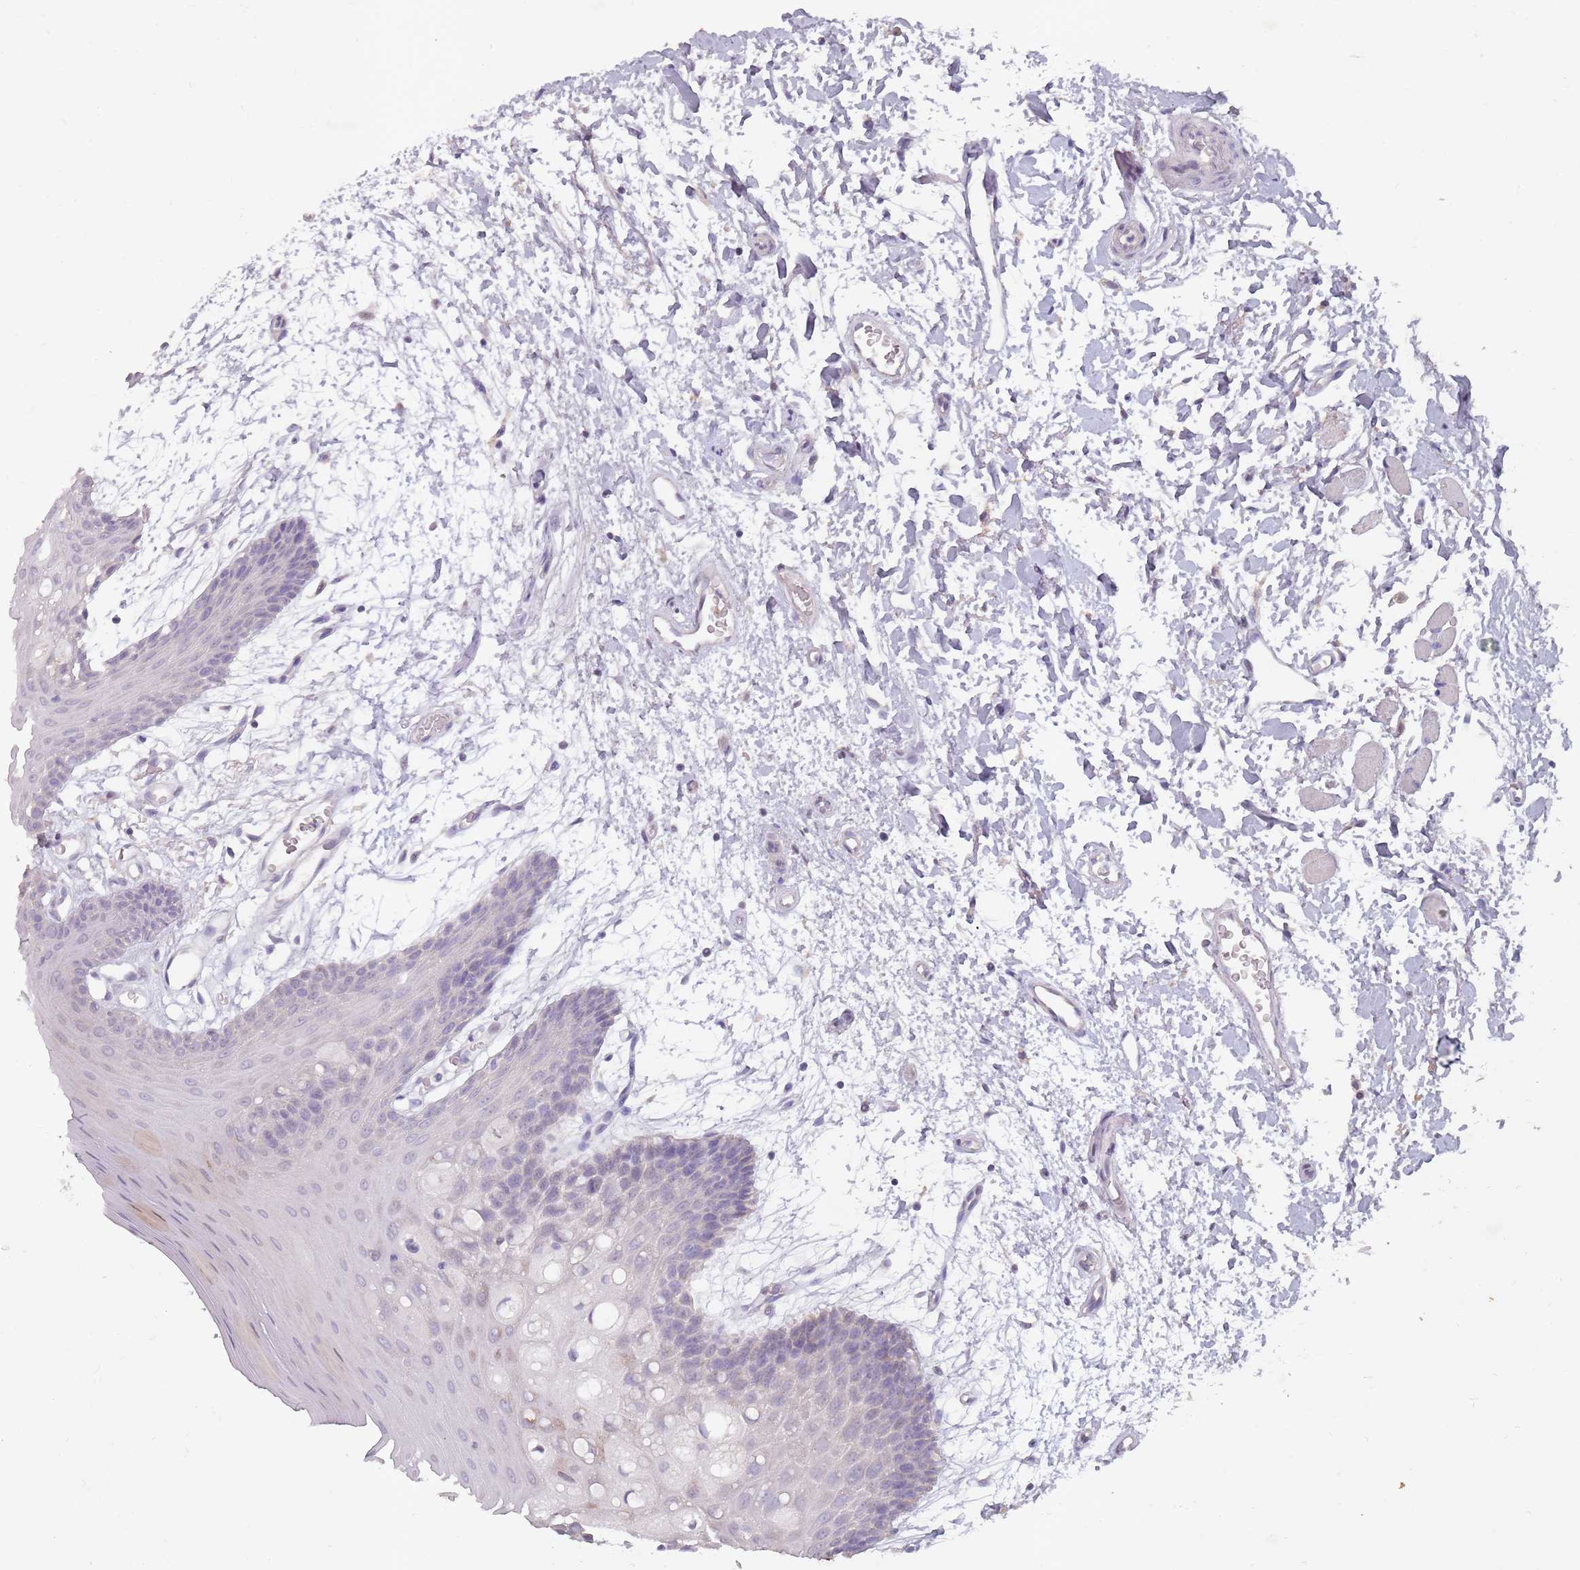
{"staining": {"intensity": "negative", "quantity": "none", "location": "none"}, "tissue": "oral mucosa", "cell_type": "Squamous epithelial cells", "image_type": "normal", "snomed": [{"axis": "morphology", "description": "Normal tissue, NOS"}, {"axis": "topography", "description": "Skeletal muscle"}, {"axis": "topography", "description": "Oral tissue"}, {"axis": "topography", "description": "Salivary gland"}, {"axis": "topography", "description": "Peripheral nerve tissue"}], "caption": "Image shows no significant protein positivity in squamous epithelial cells of benign oral mucosa.", "gene": "STYK1", "patient": {"sex": "male", "age": 54}}